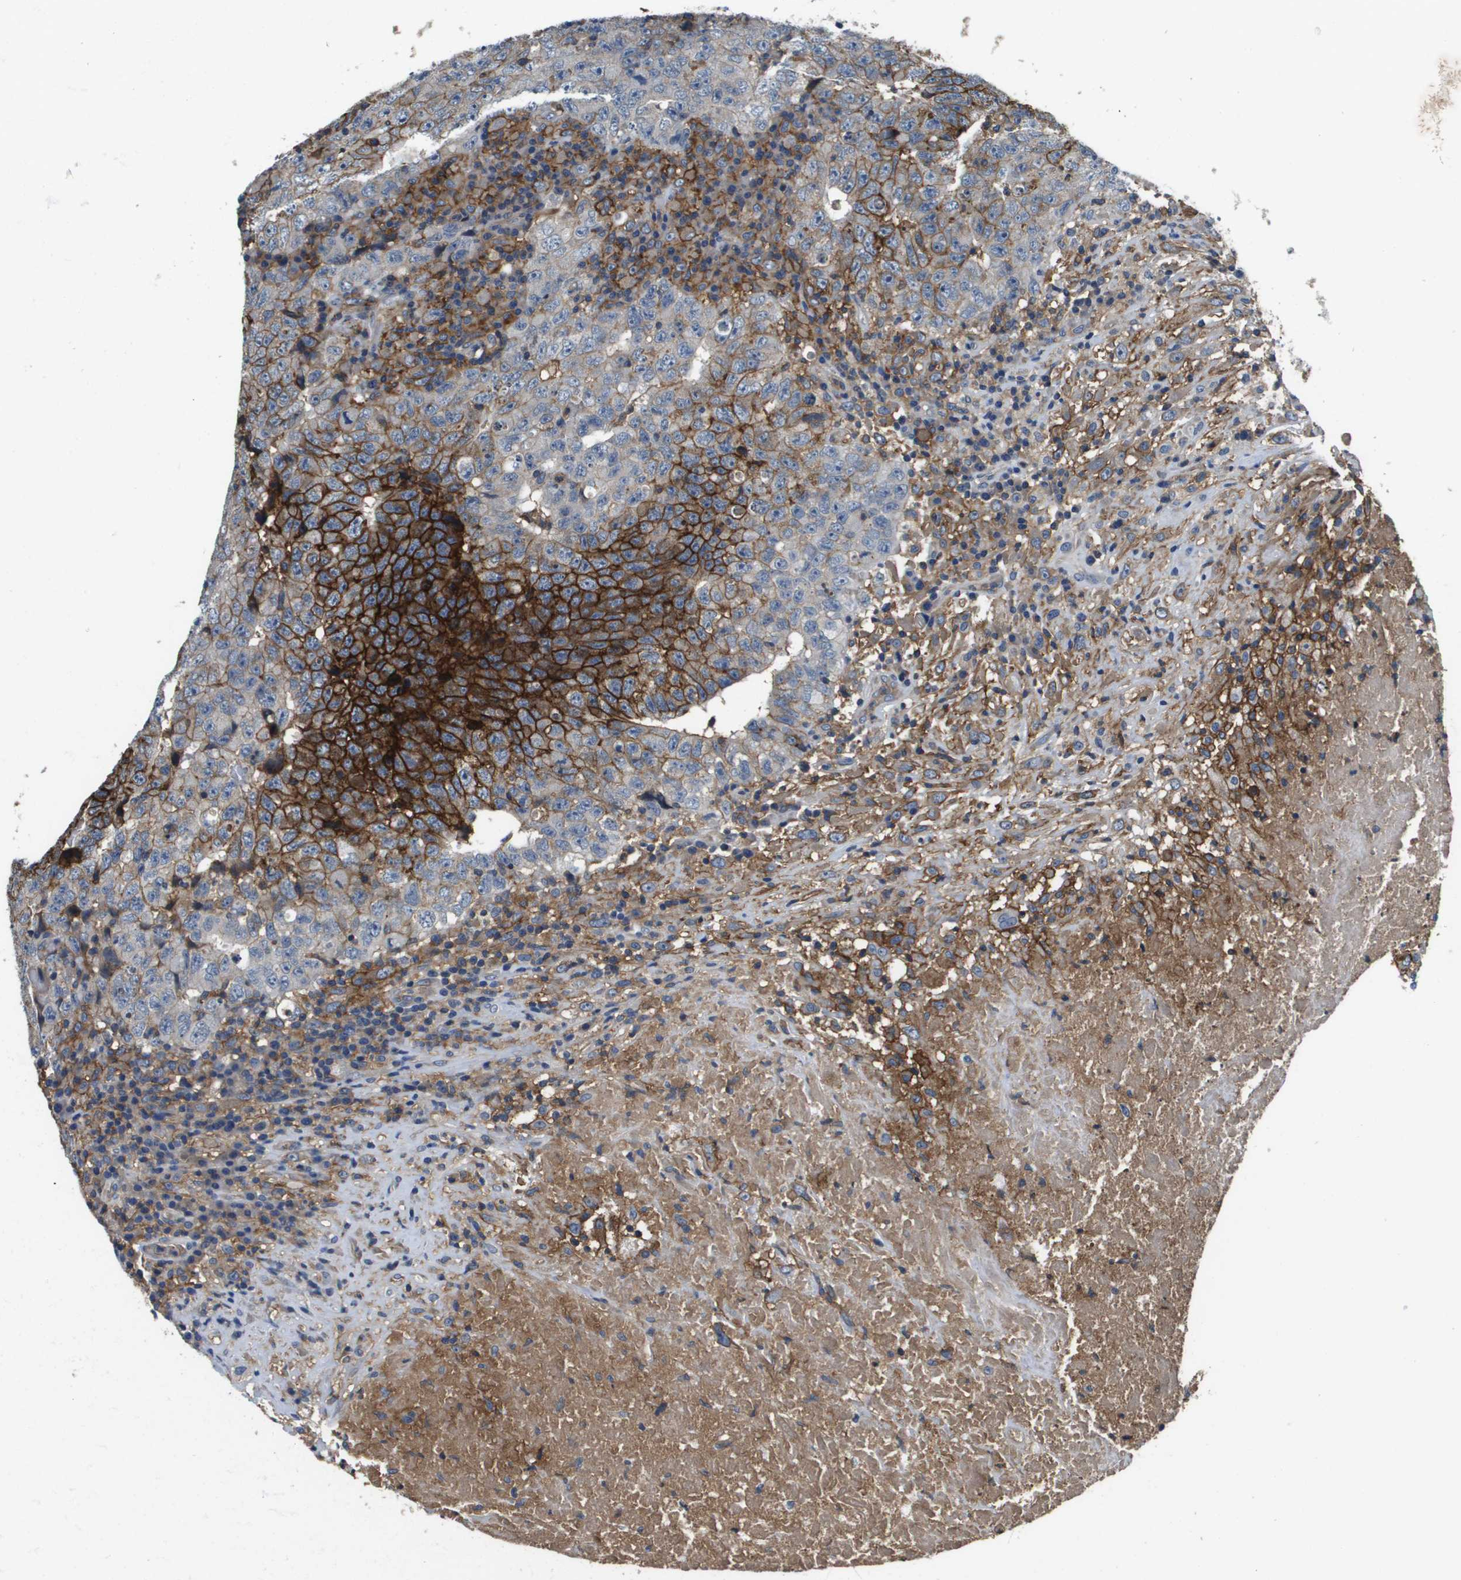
{"staining": {"intensity": "strong", "quantity": "25%-75%", "location": "cytoplasmic/membranous"}, "tissue": "testis cancer", "cell_type": "Tumor cells", "image_type": "cancer", "snomed": [{"axis": "morphology", "description": "Necrosis, NOS"}, {"axis": "morphology", "description": "Carcinoma, Embryonal, NOS"}, {"axis": "topography", "description": "Testis"}], "caption": "Immunohistochemistry of testis embryonal carcinoma displays high levels of strong cytoplasmic/membranous positivity in approximately 25%-75% of tumor cells.", "gene": "SLC16A3", "patient": {"sex": "male", "age": 19}}